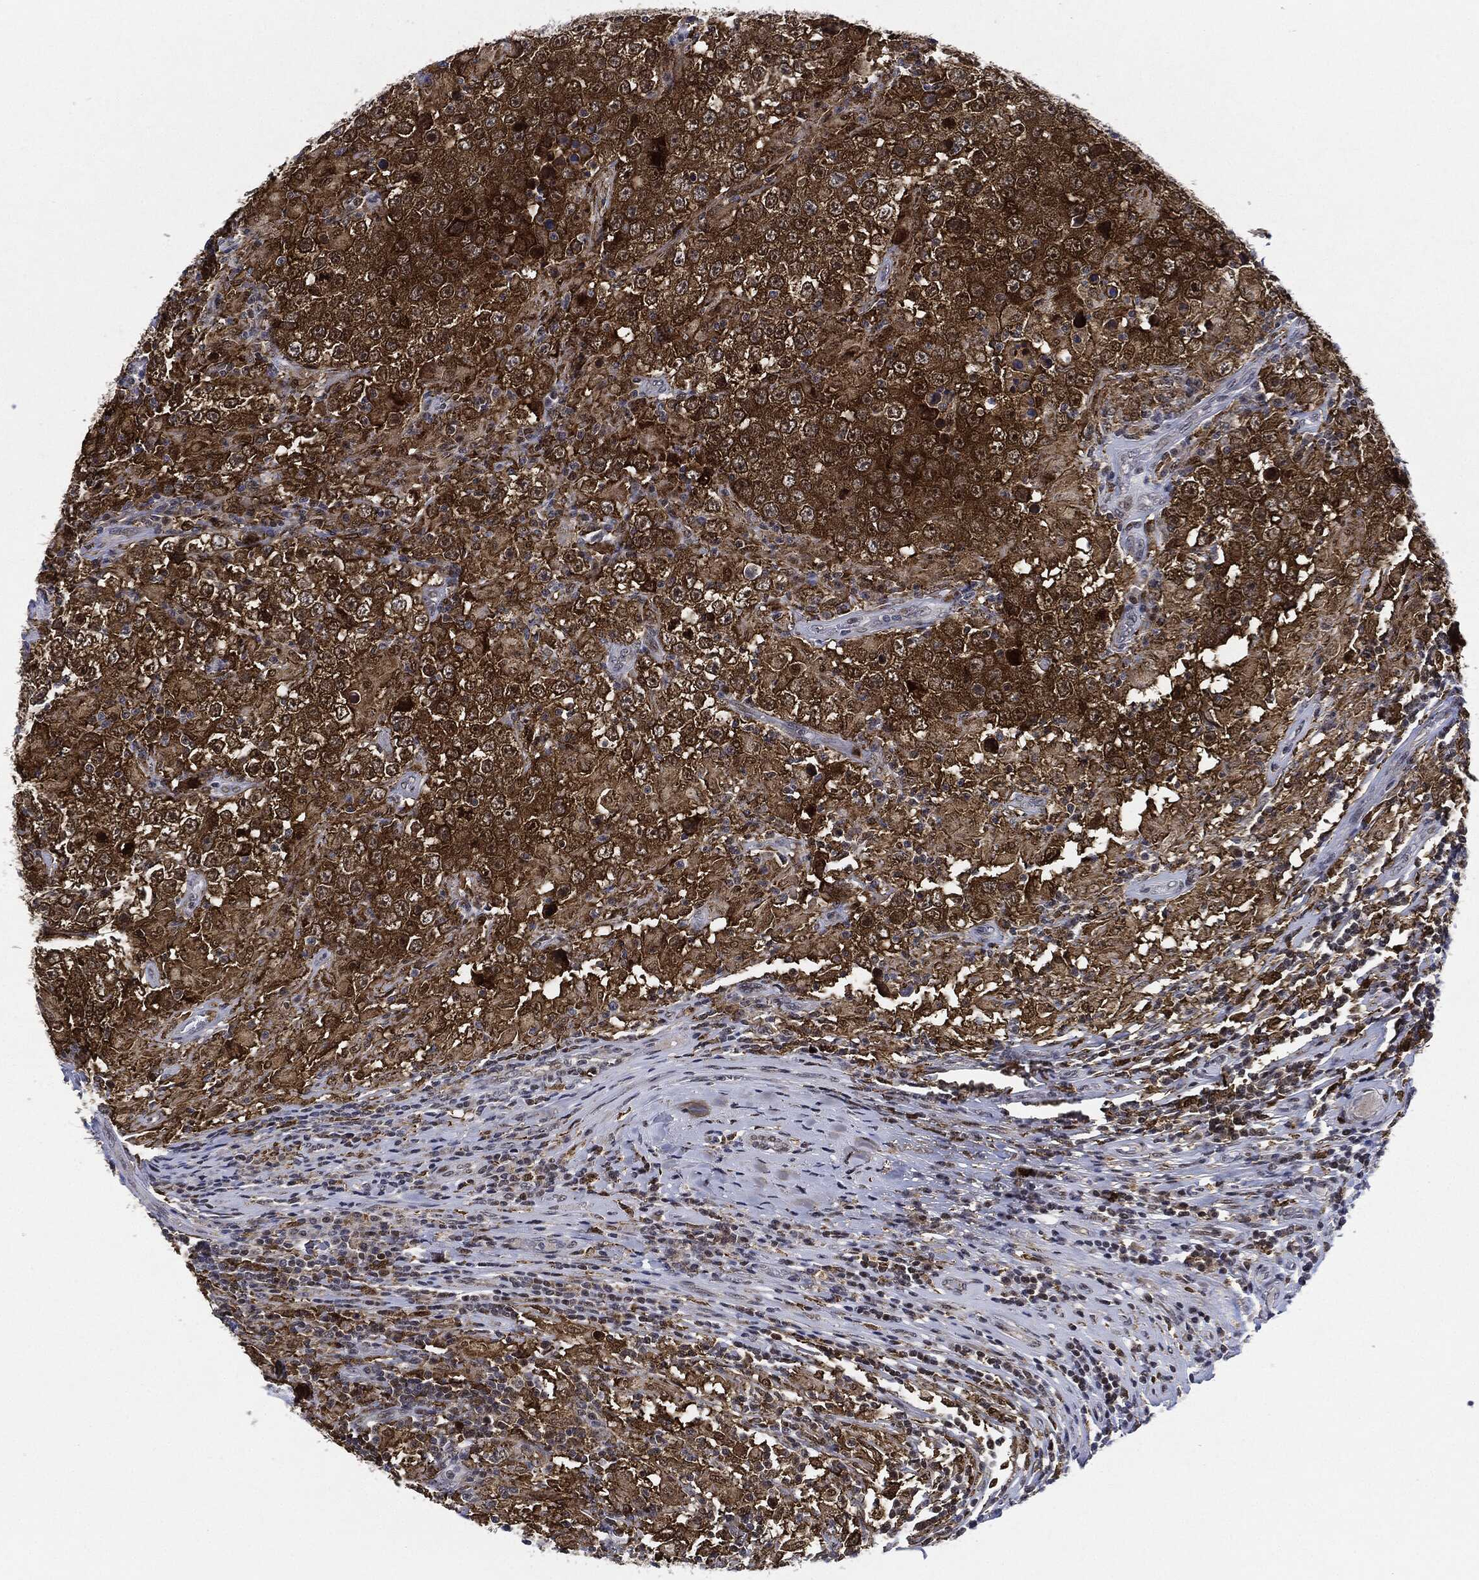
{"staining": {"intensity": "strong", "quantity": ">75%", "location": "cytoplasmic/membranous"}, "tissue": "testis cancer", "cell_type": "Tumor cells", "image_type": "cancer", "snomed": [{"axis": "morphology", "description": "Seminoma, NOS"}, {"axis": "morphology", "description": "Carcinoma, Embryonal, NOS"}, {"axis": "topography", "description": "Testis"}], "caption": "IHC micrograph of human testis cancer stained for a protein (brown), which reveals high levels of strong cytoplasmic/membranous staining in about >75% of tumor cells.", "gene": "NANOS3", "patient": {"sex": "male", "age": 41}}